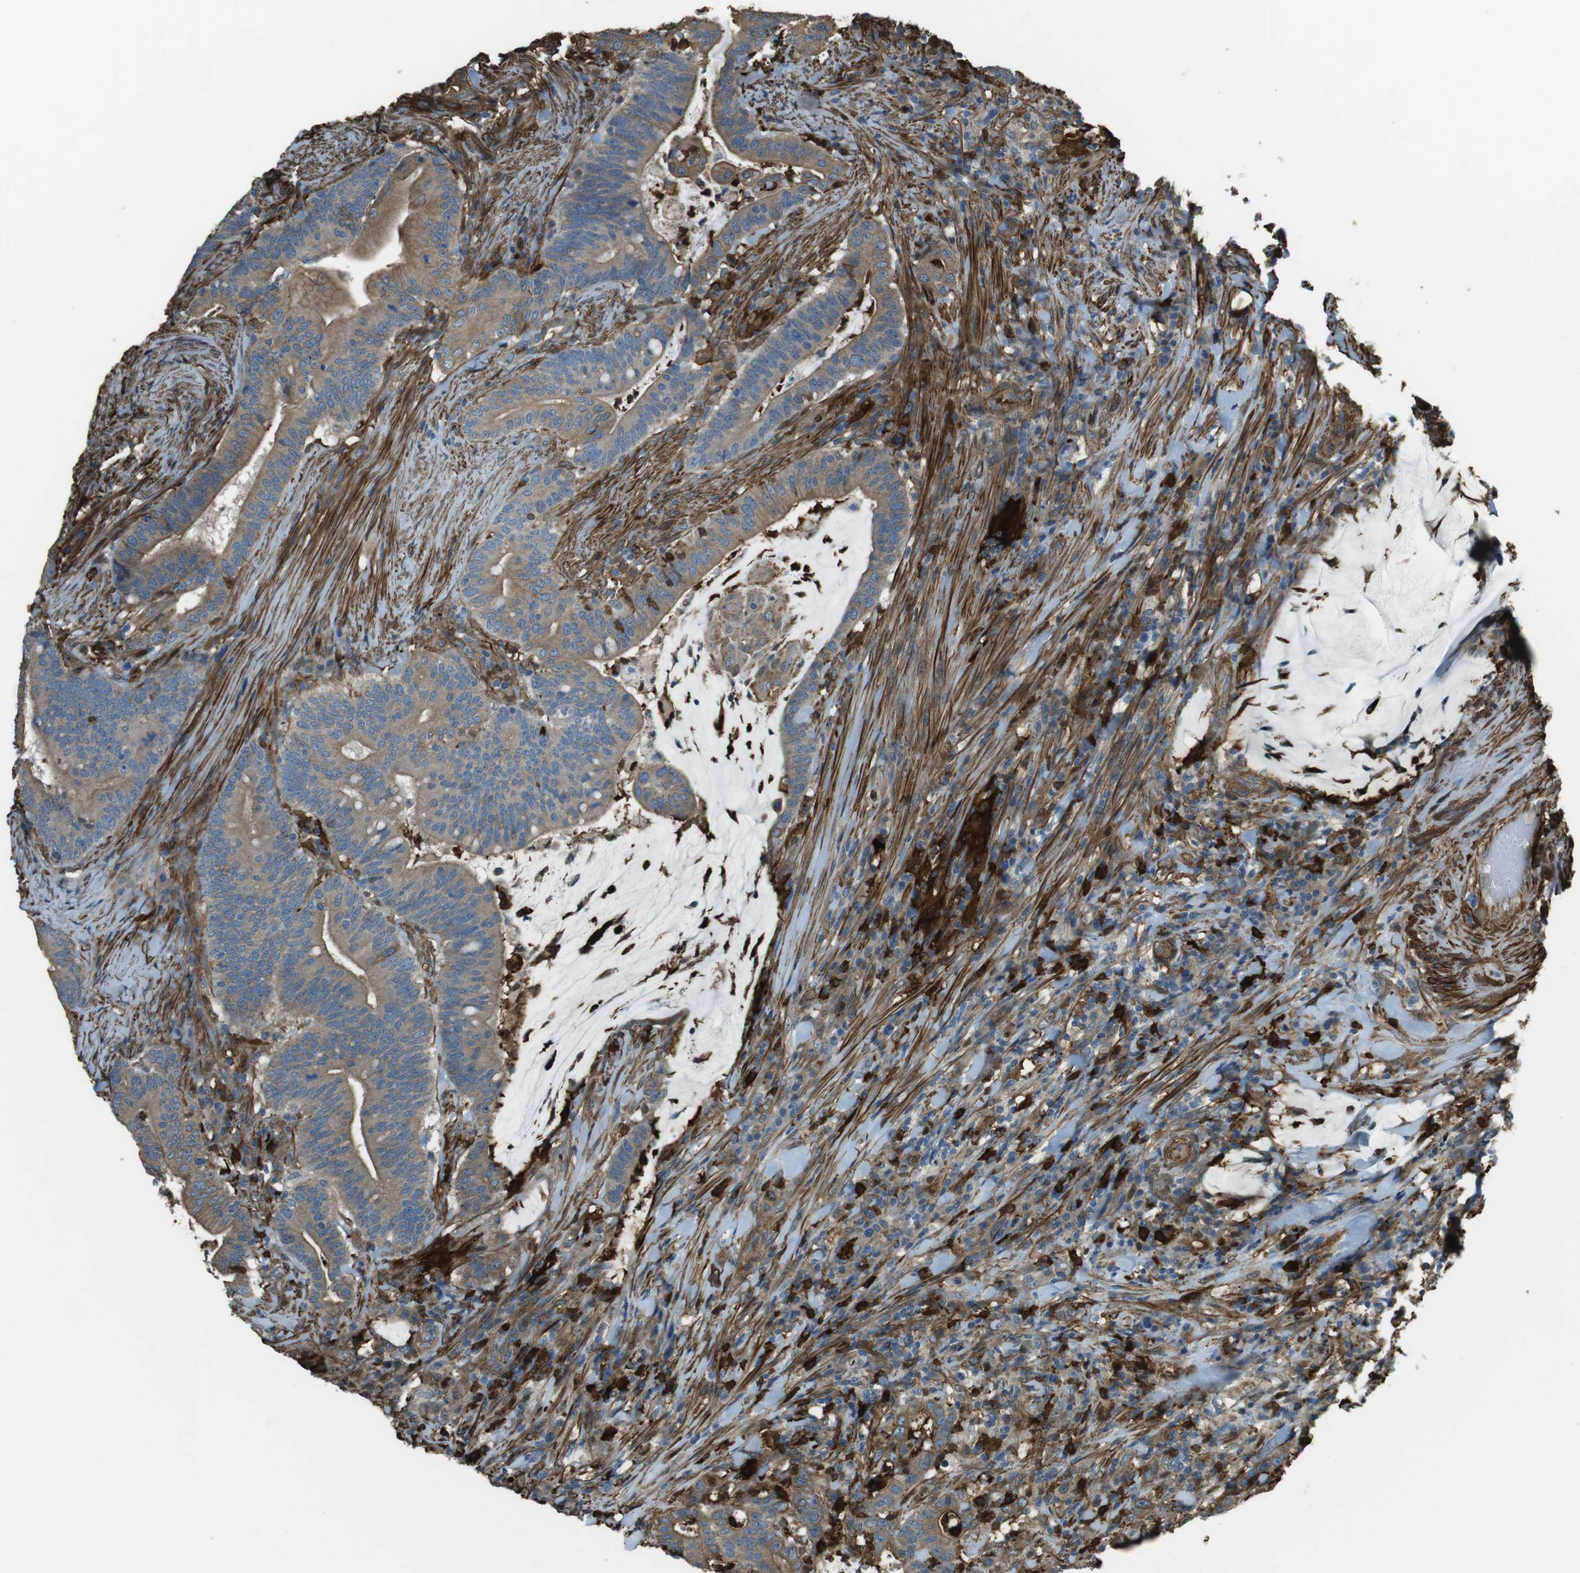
{"staining": {"intensity": "moderate", "quantity": ">75%", "location": "cytoplasmic/membranous"}, "tissue": "colorectal cancer", "cell_type": "Tumor cells", "image_type": "cancer", "snomed": [{"axis": "morphology", "description": "Normal tissue, NOS"}, {"axis": "morphology", "description": "Adenocarcinoma, NOS"}, {"axis": "topography", "description": "Colon"}], "caption": "An immunohistochemistry (IHC) histopathology image of tumor tissue is shown. Protein staining in brown labels moderate cytoplasmic/membranous positivity in adenocarcinoma (colorectal) within tumor cells.", "gene": "SFT2D1", "patient": {"sex": "female", "age": 66}}